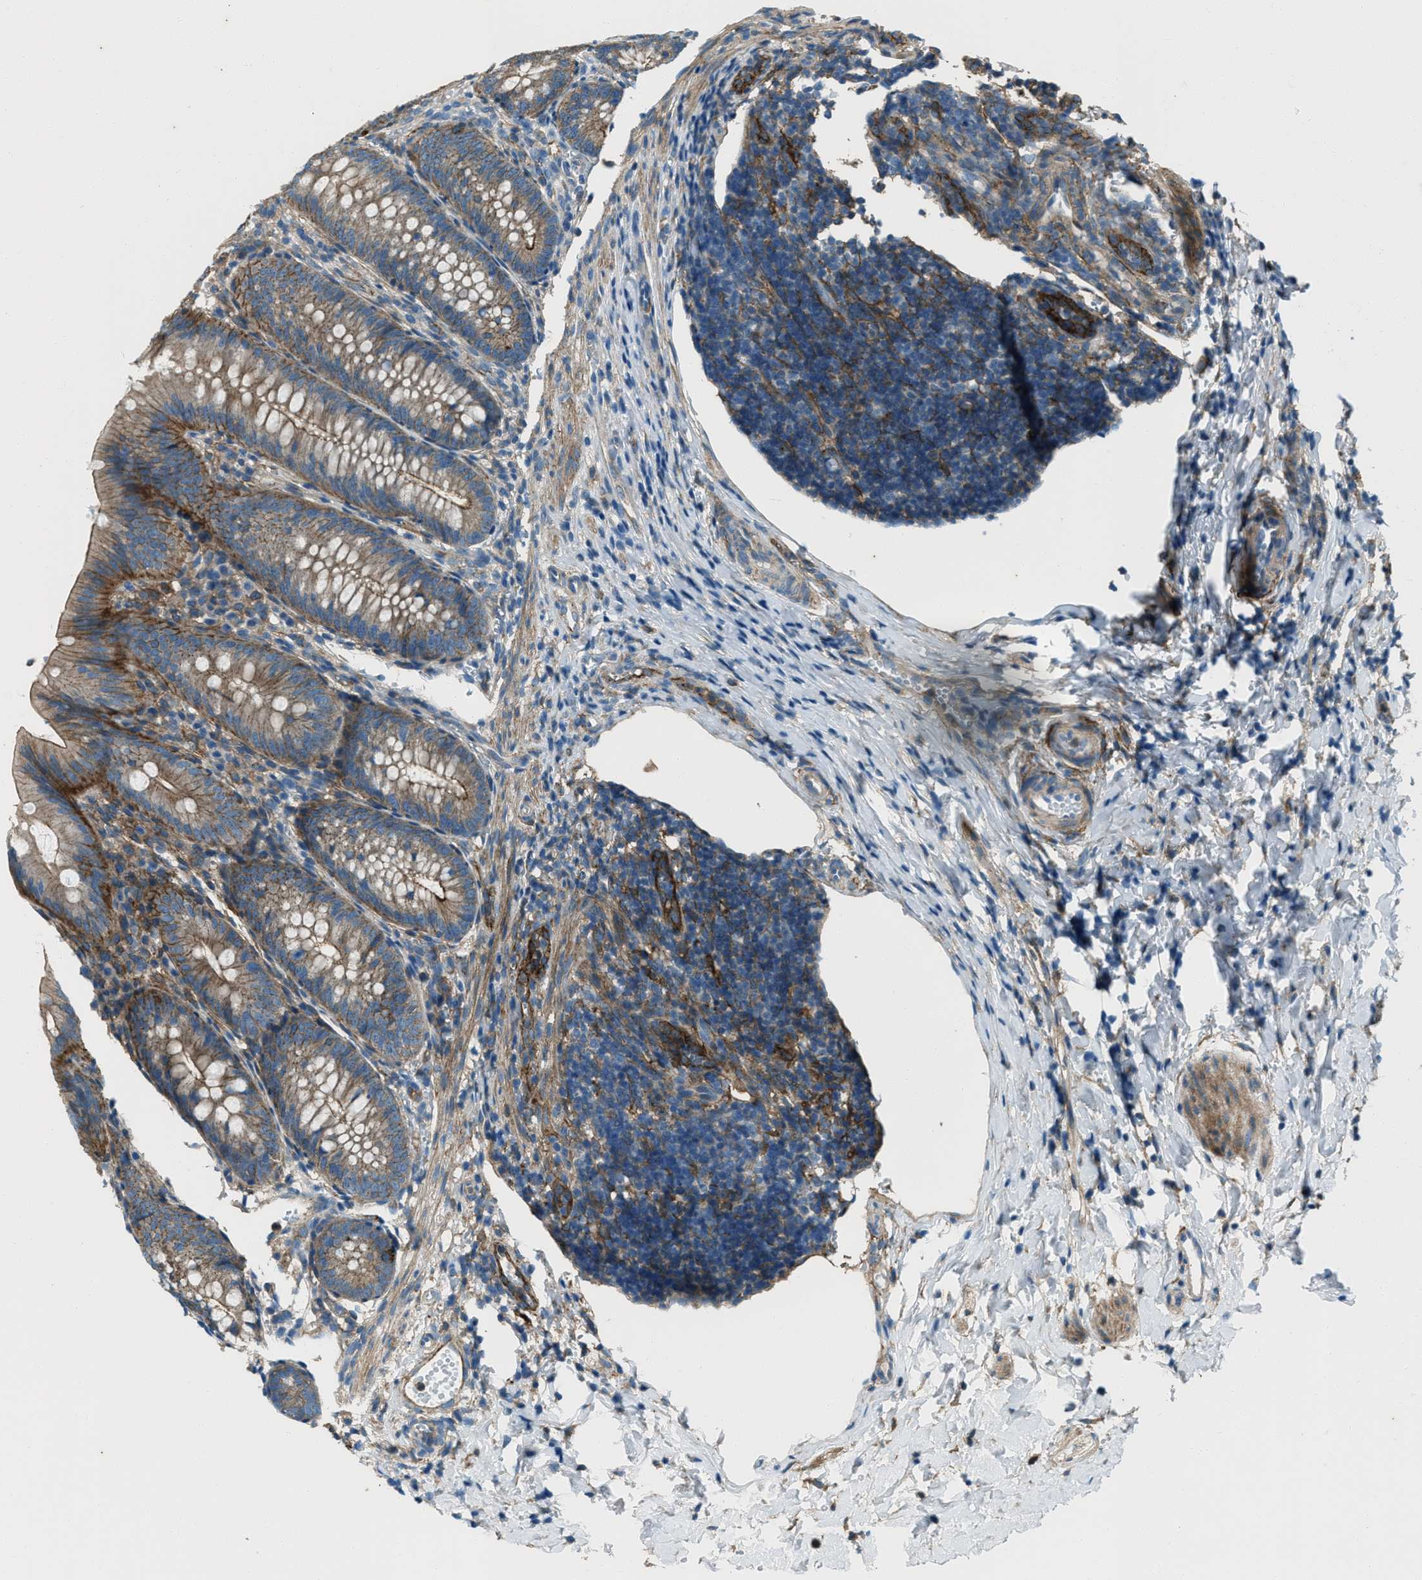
{"staining": {"intensity": "moderate", "quantity": ">75%", "location": "cytoplasmic/membranous"}, "tissue": "appendix", "cell_type": "Glandular cells", "image_type": "normal", "snomed": [{"axis": "morphology", "description": "Normal tissue, NOS"}, {"axis": "topography", "description": "Appendix"}], "caption": "Protein expression analysis of unremarkable human appendix reveals moderate cytoplasmic/membranous staining in approximately >75% of glandular cells. (brown staining indicates protein expression, while blue staining denotes nuclei).", "gene": "SVIL", "patient": {"sex": "male", "age": 1}}